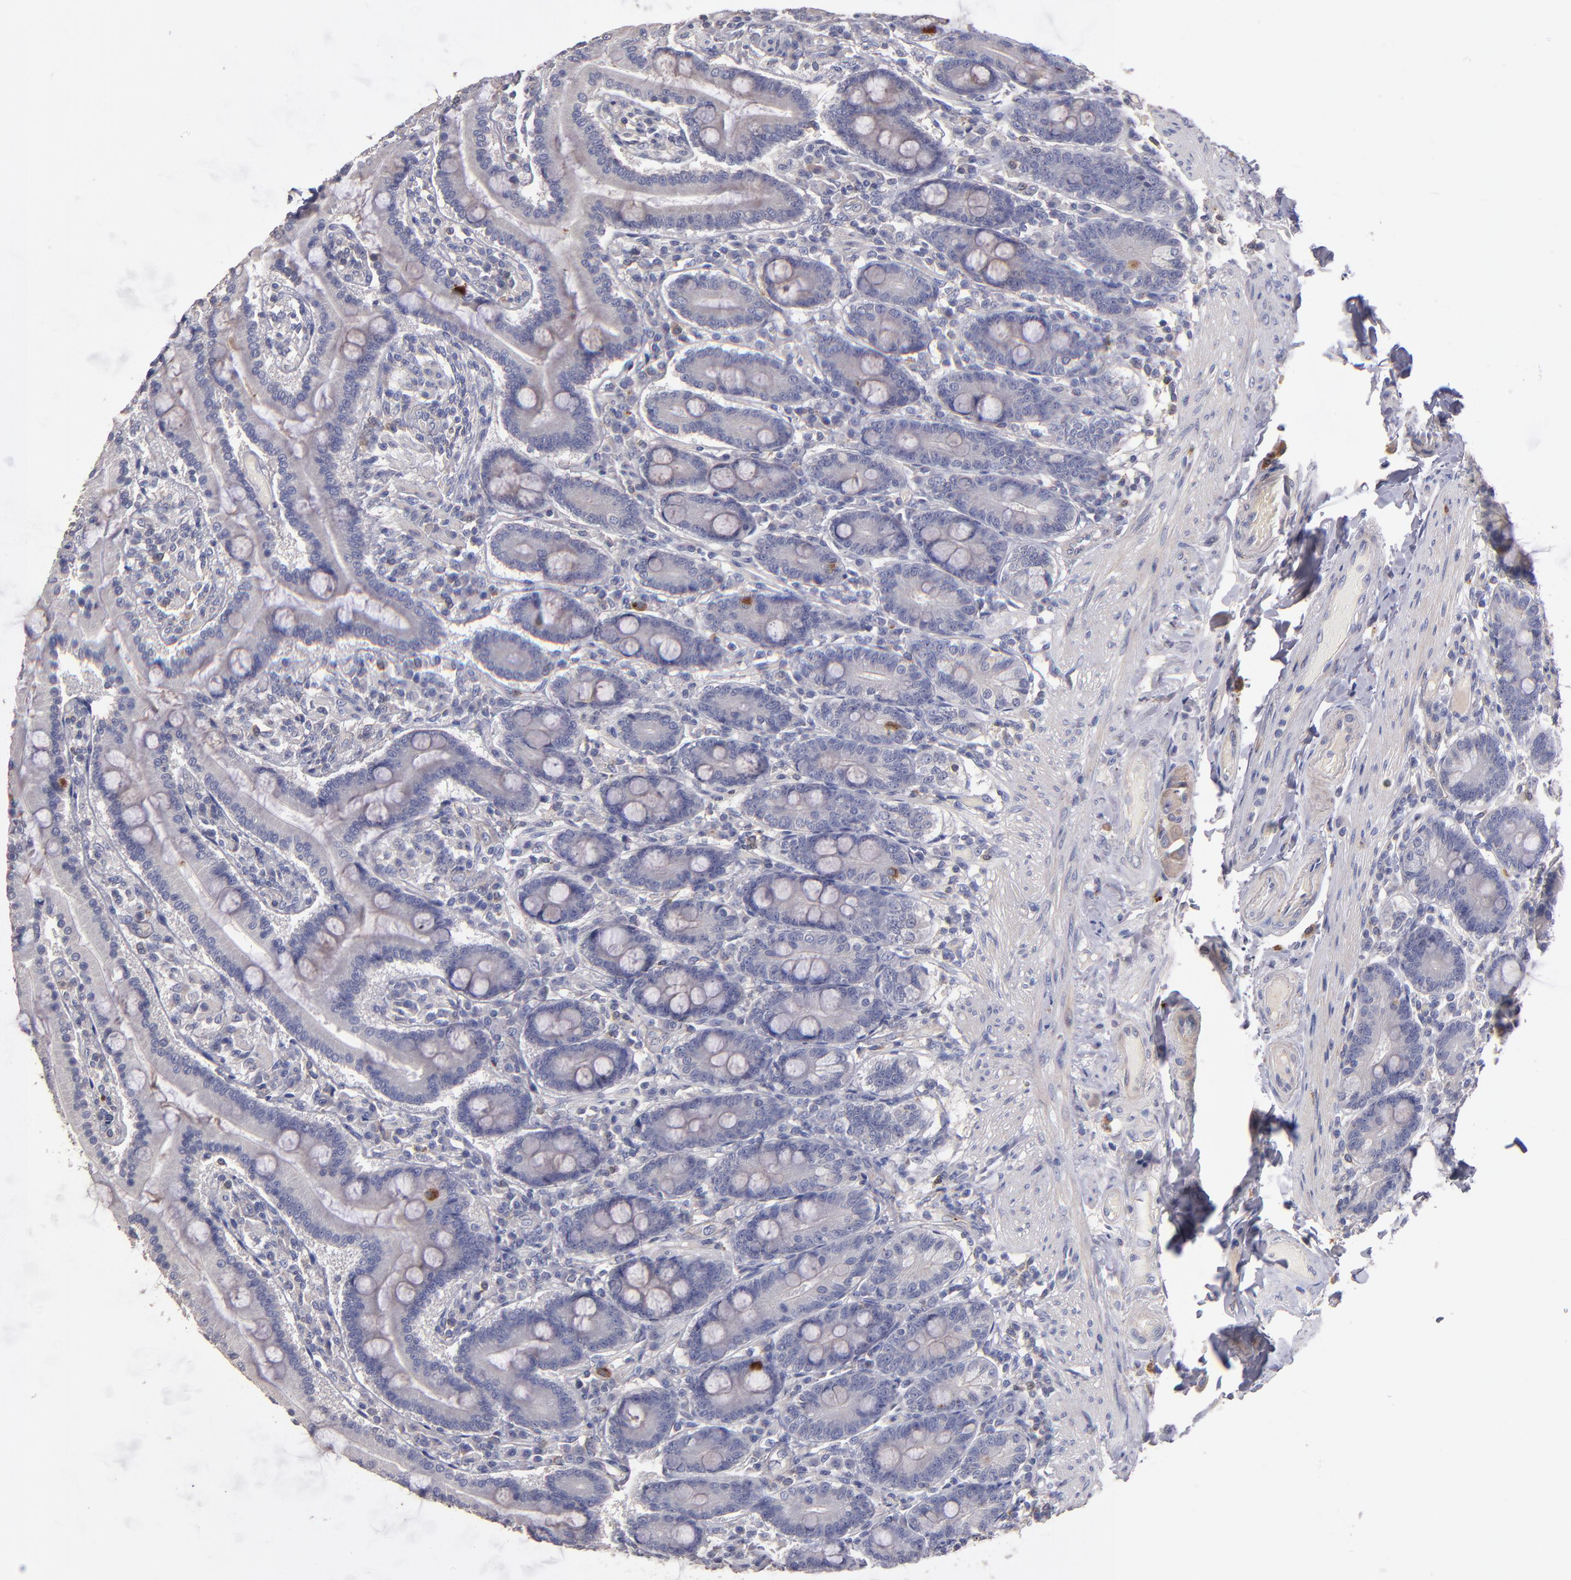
{"staining": {"intensity": "weak", "quantity": ">75%", "location": "cytoplasmic/membranous"}, "tissue": "duodenum", "cell_type": "Glandular cells", "image_type": "normal", "snomed": [{"axis": "morphology", "description": "Normal tissue, NOS"}, {"axis": "topography", "description": "Duodenum"}], "caption": "DAB (3,3'-diaminobenzidine) immunohistochemical staining of unremarkable duodenum exhibits weak cytoplasmic/membranous protein staining in about >75% of glandular cells.", "gene": "MAGEE1", "patient": {"sex": "female", "age": 64}}